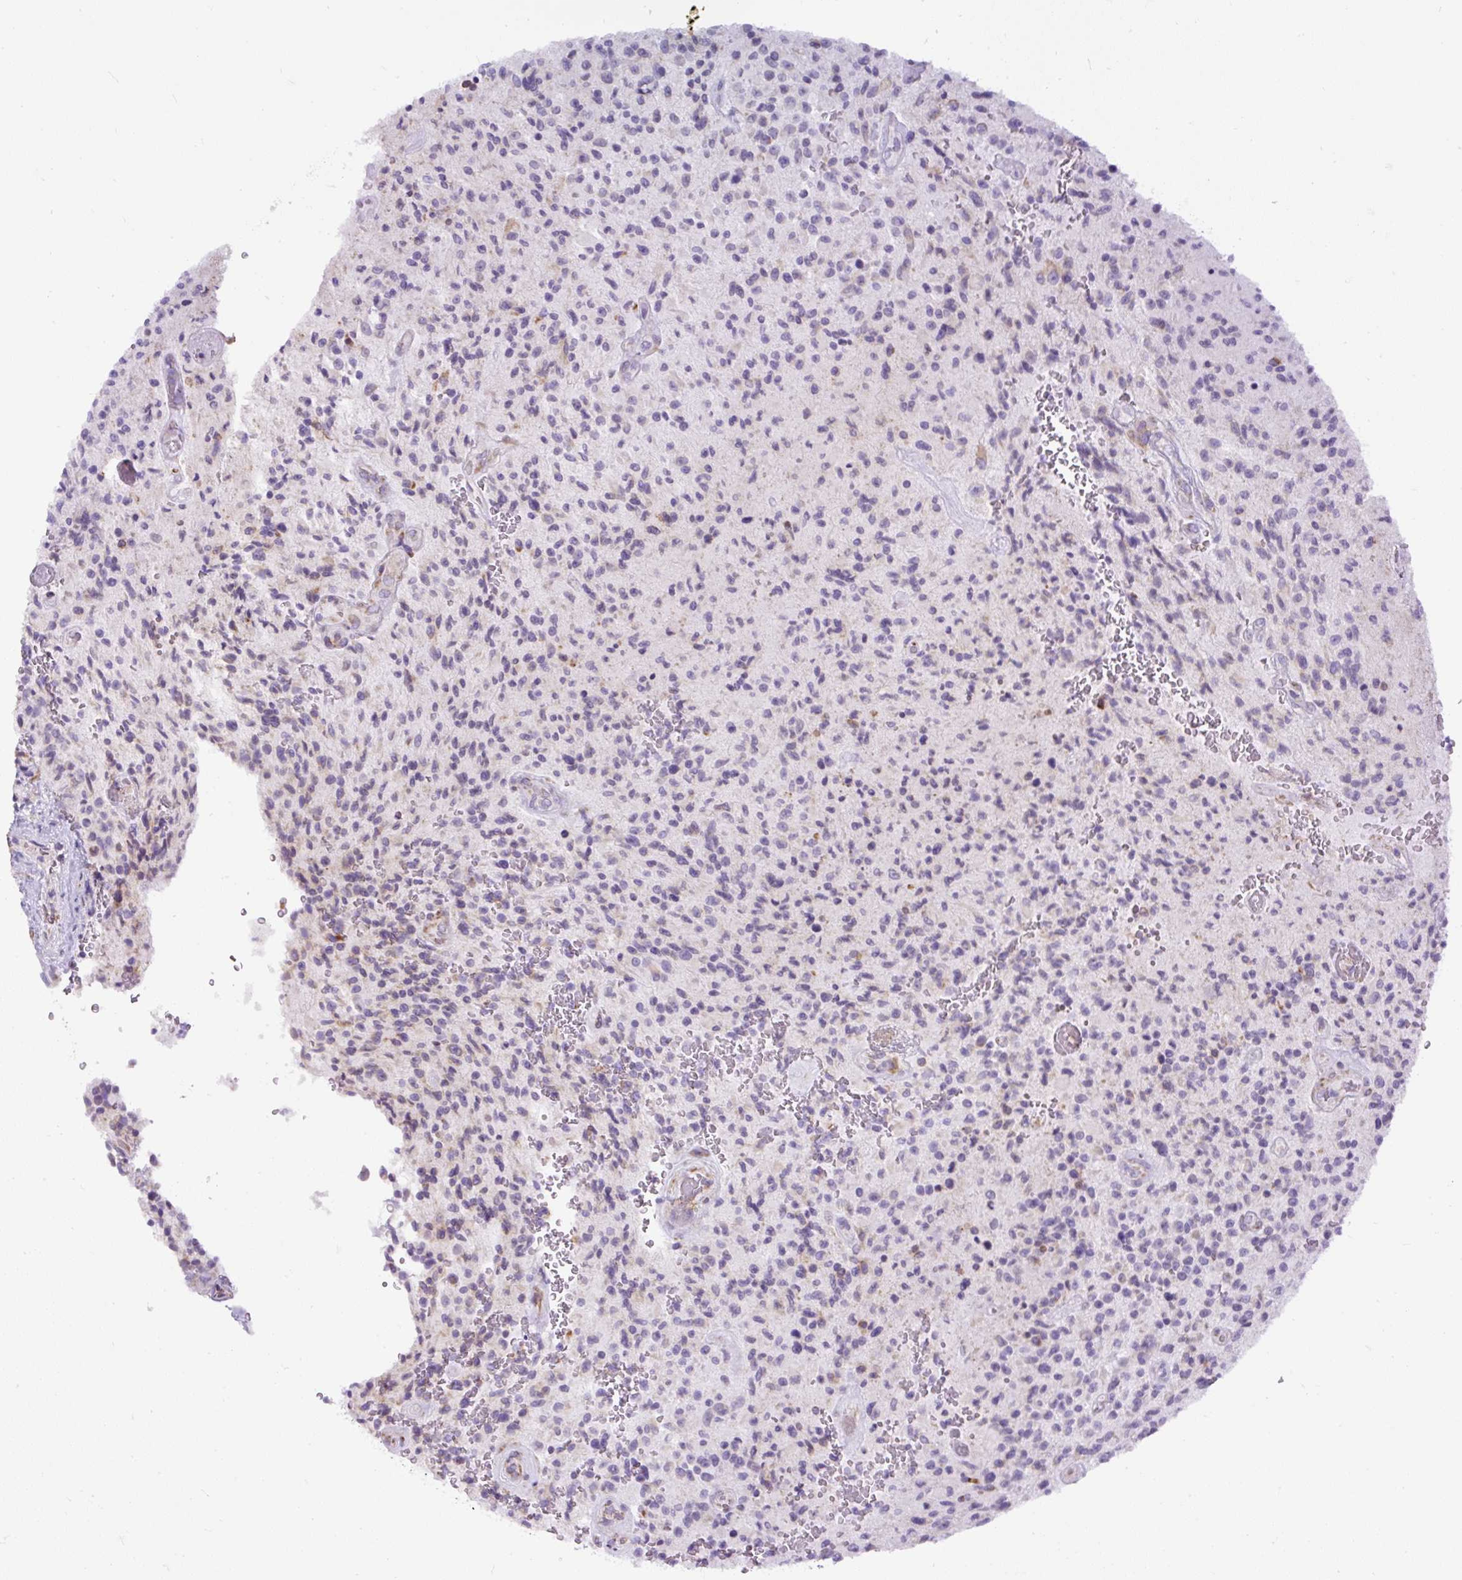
{"staining": {"intensity": "negative", "quantity": "none", "location": "none"}, "tissue": "glioma", "cell_type": "Tumor cells", "image_type": "cancer", "snomed": [{"axis": "morphology", "description": "Normal tissue, NOS"}, {"axis": "morphology", "description": "Glioma, malignant, High grade"}, {"axis": "topography", "description": "Cerebral cortex"}], "caption": "This is an IHC histopathology image of high-grade glioma (malignant). There is no staining in tumor cells.", "gene": "DDOST", "patient": {"sex": "male", "age": 56}}